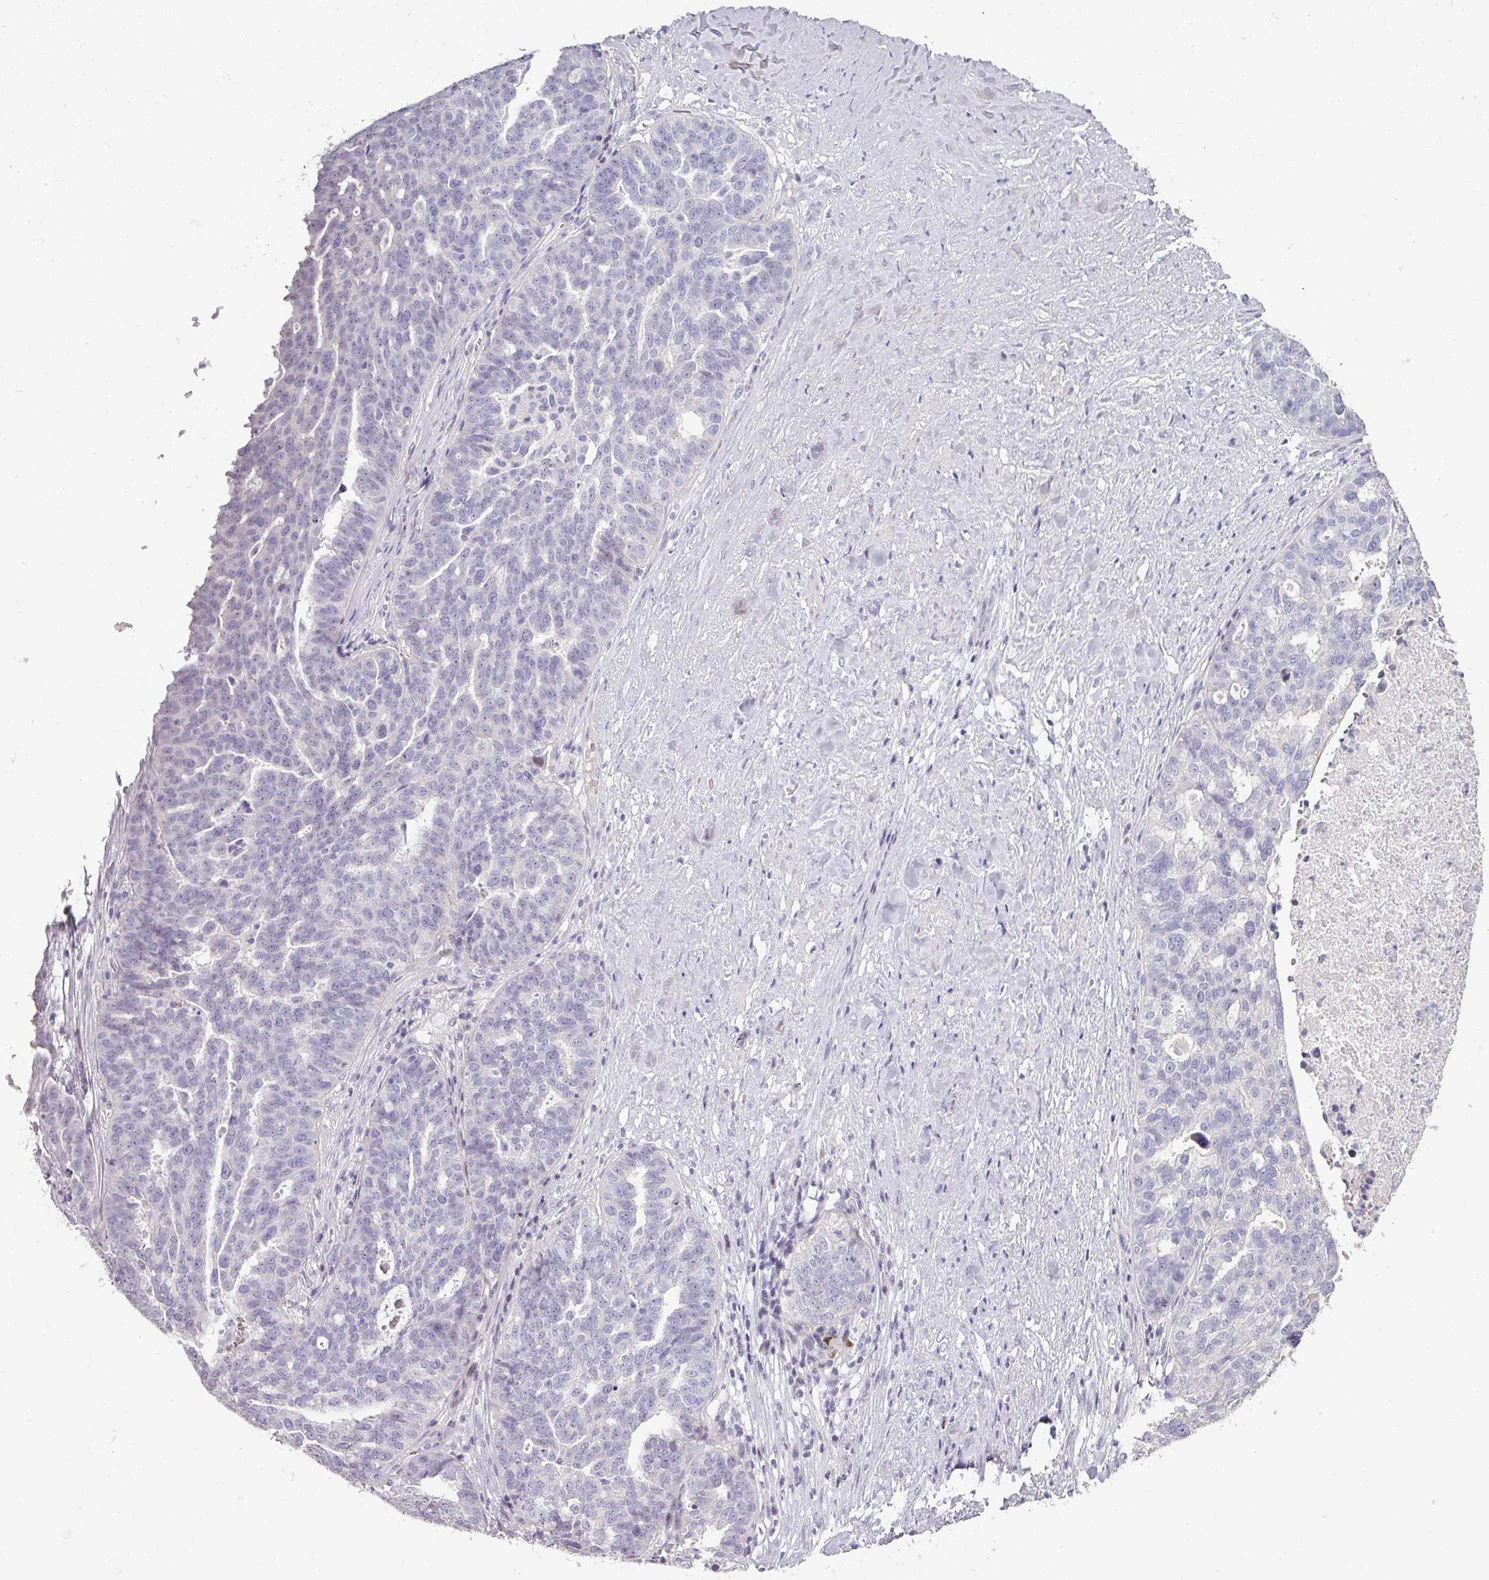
{"staining": {"intensity": "negative", "quantity": "none", "location": "none"}, "tissue": "ovarian cancer", "cell_type": "Tumor cells", "image_type": "cancer", "snomed": [{"axis": "morphology", "description": "Cystadenocarcinoma, serous, NOS"}, {"axis": "topography", "description": "Ovary"}], "caption": "The IHC photomicrograph has no significant staining in tumor cells of serous cystadenocarcinoma (ovarian) tissue.", "gene": "GTF2H3", "patient": {"sex": "female", "age": 59}}